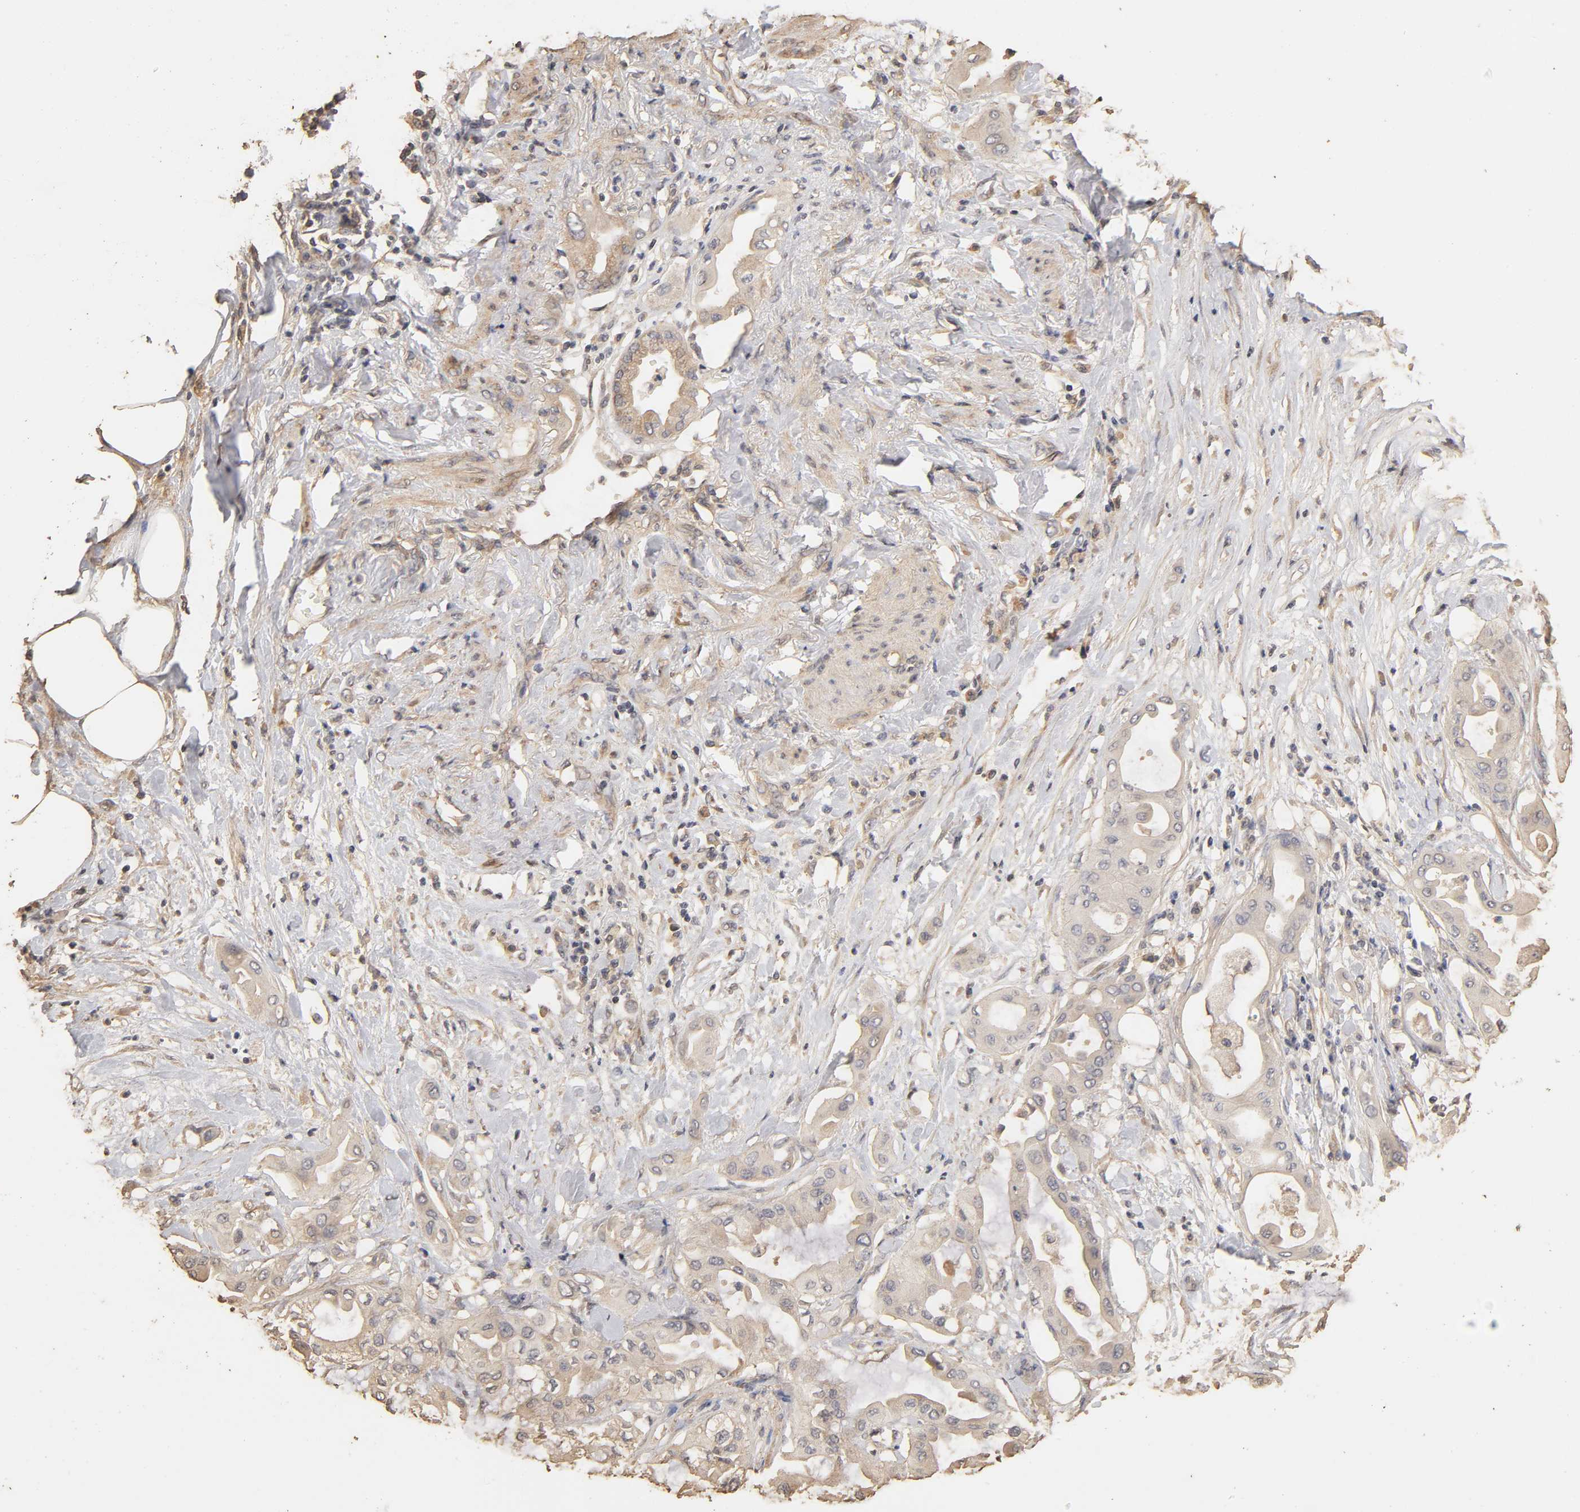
{"staining": {"intensity": "weak", "quantity": "25%-75%", "location": "cytoplasmic/membranous"}, "tissue": "pancreatic cancer", "cell_type": "Tumor cells", "image_type": "cancer", "snomed": [{"axis": "morphology", "description": "Adenocarcinoma, NOS"}, {"axis": "morphology", "description": "Adenocarcinoma, metastatic, NOS"}, {"axis": "topography", "description": "Lymph node"}, {"axis": "topography", "description": "Pancreas"}, {"axis": "topography", "description": "Duodenum"}], "caption": "Pancreatic metastatic adenocarcinoma stained with a brown dye shows weak cytoplasmic/membranous positive positivity in approximately 25%-75% of tumor cells.", "gene": "VSIG4", "patient": {"sex": "female", "age": 64}}